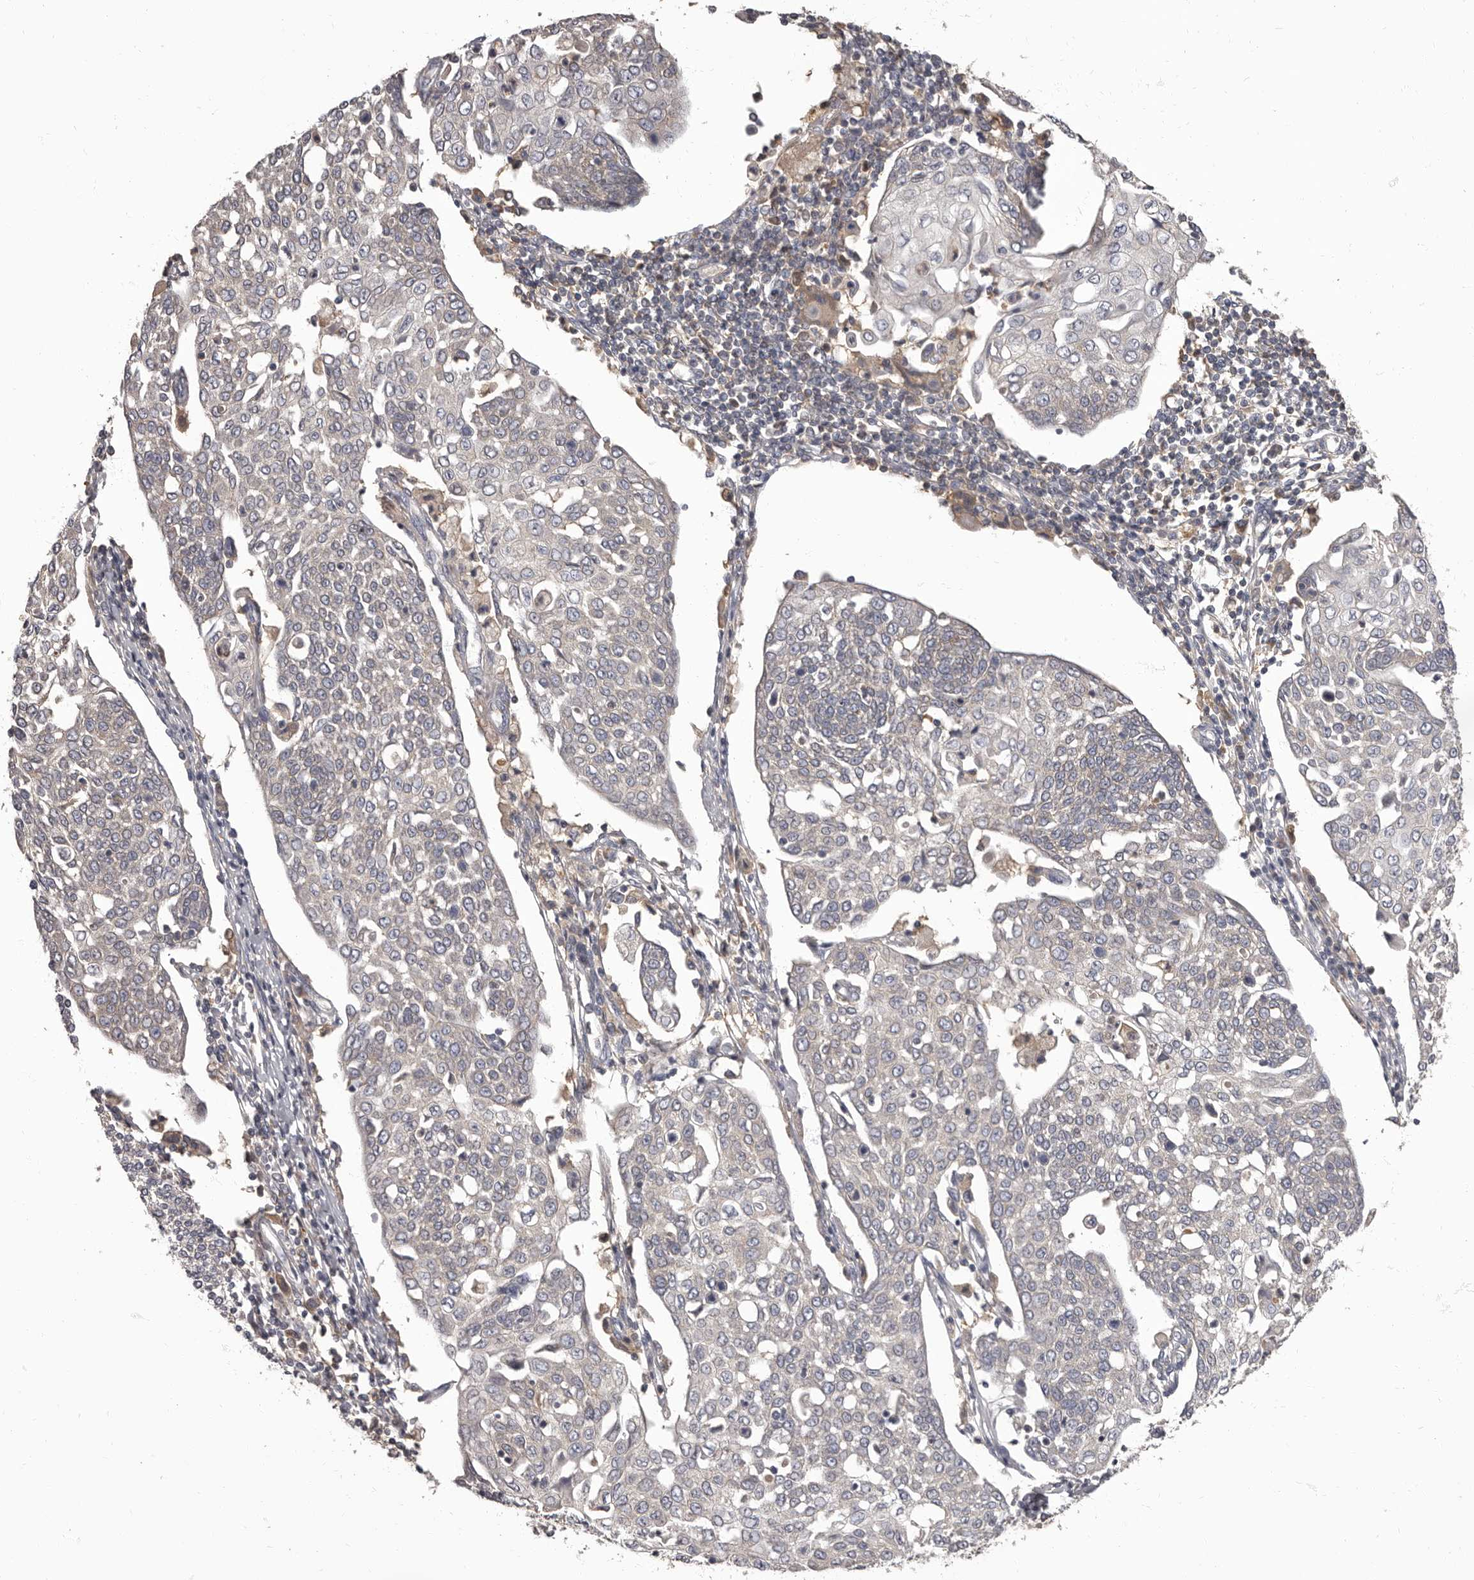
{"staining": {"intensity": "negative", "quantity": "none", "location": "none"}, "tissue": "cervical cancer", "cell_type": "Tumor cells", "image_type": "cancer", "snomed": [{"axis": "morphology", "description": "Squamous cell carcinoma, NOS"}, {"axis": "topography", "description": "Cervix"}], "caption": "Tumor cells are negative for brown protein staining in cervical cancer (squamous cell carcinoma). The staining was performed using DAB (3,3'-diaminobenzidine) to visualize the protein expression in brown, while the nuclei were stained in blue with hematoxylin (Magnification: 20x).", "gene": "APEH", "patient": {"sex": "female", "age": 34}}